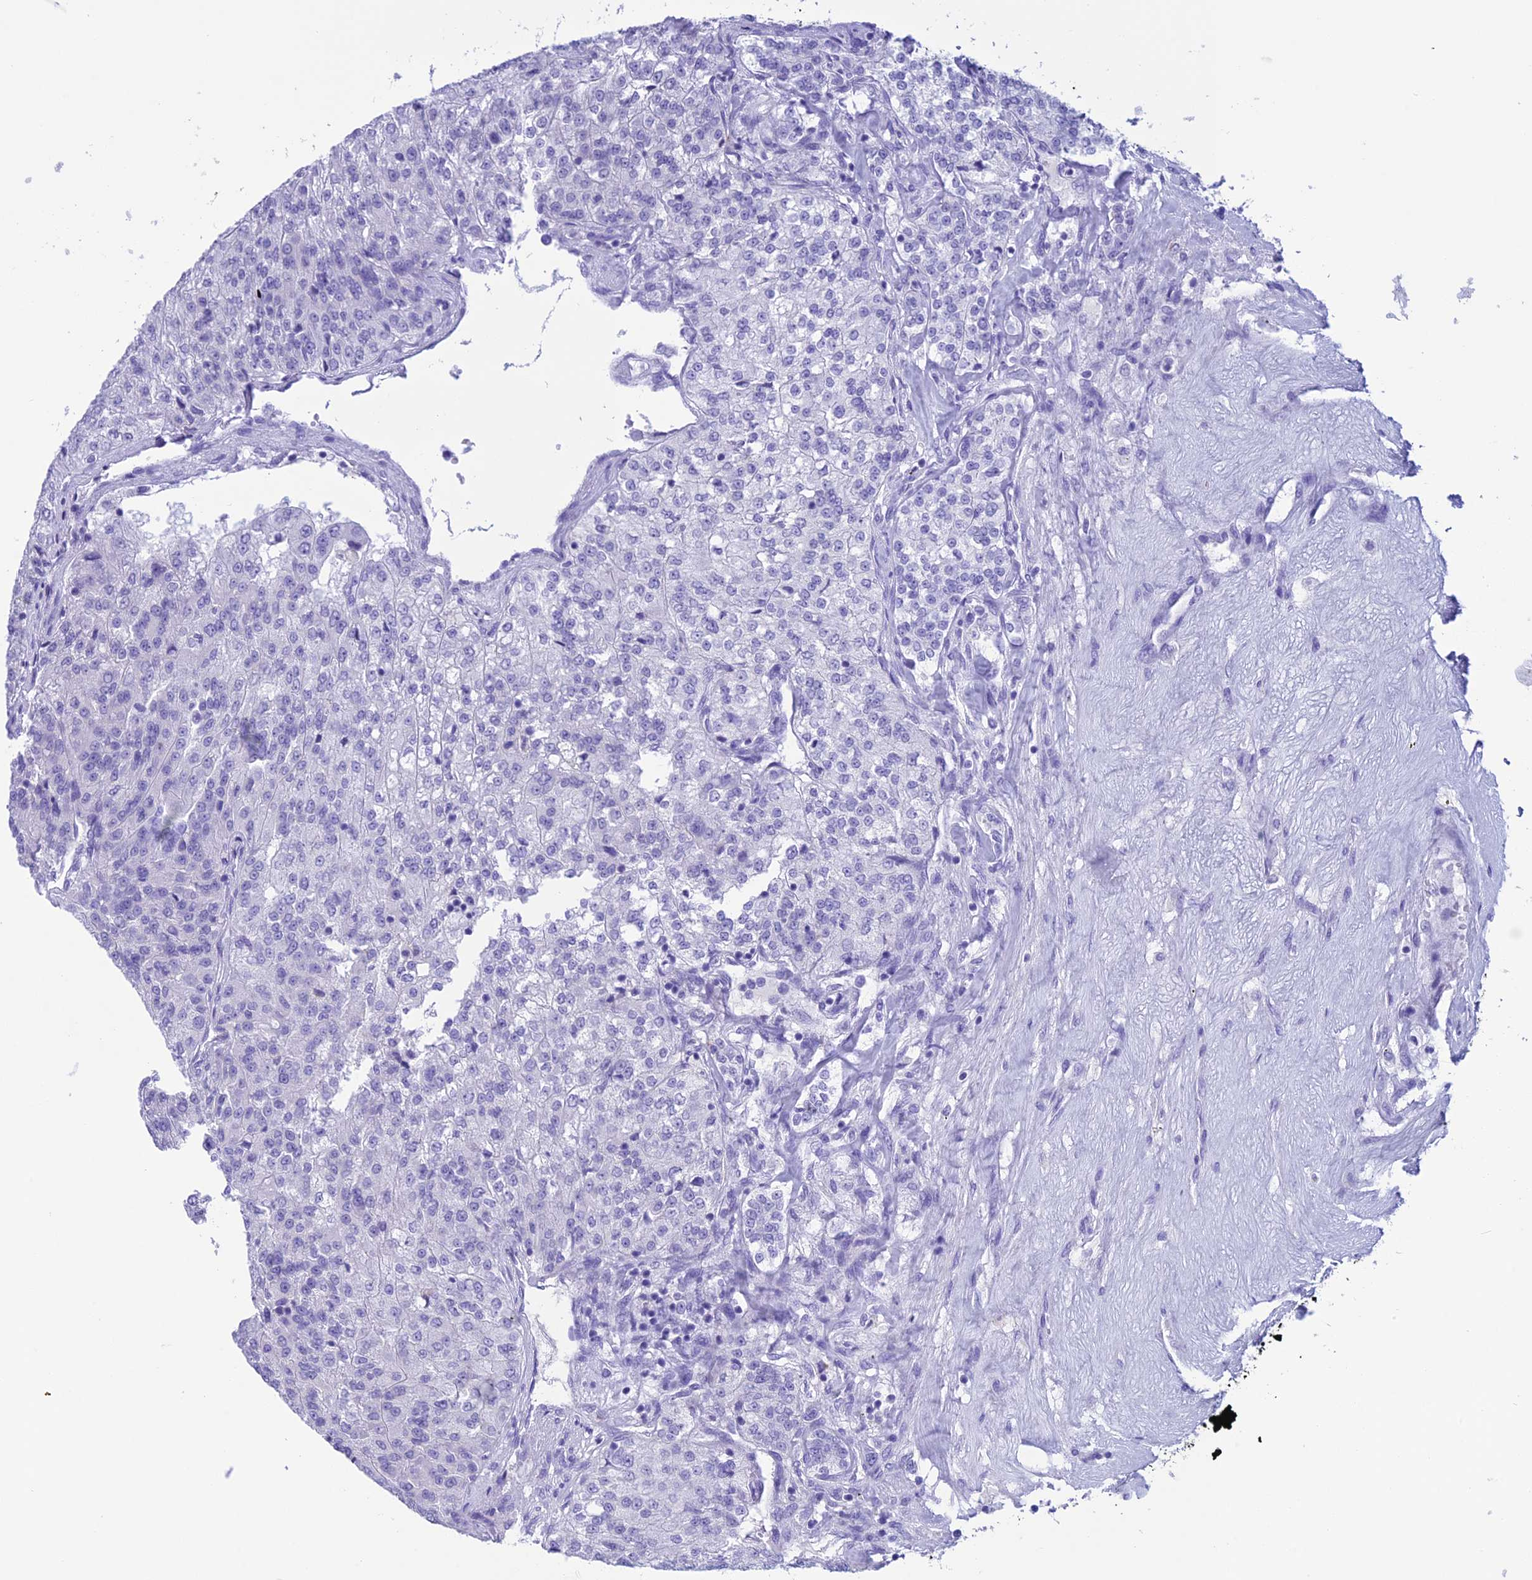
{"staining": {"intensity": "negative", "quantity": "none", "location": "none"}, "tissue": "renal cancer", "cell_type": "Tumor cells", "image_type": "cancer", "snomed": [{"axis": "morphology", "description": "Adenocarcinoma, NOS"}, {"axis": "topography", "description": "Kidney"}], "caption": "The micrograph shows no staining of tumor cells in renal adenocarcinoma.", "gene": "TRAM1L1", "patient": {"sex": "female", "age": 63}}